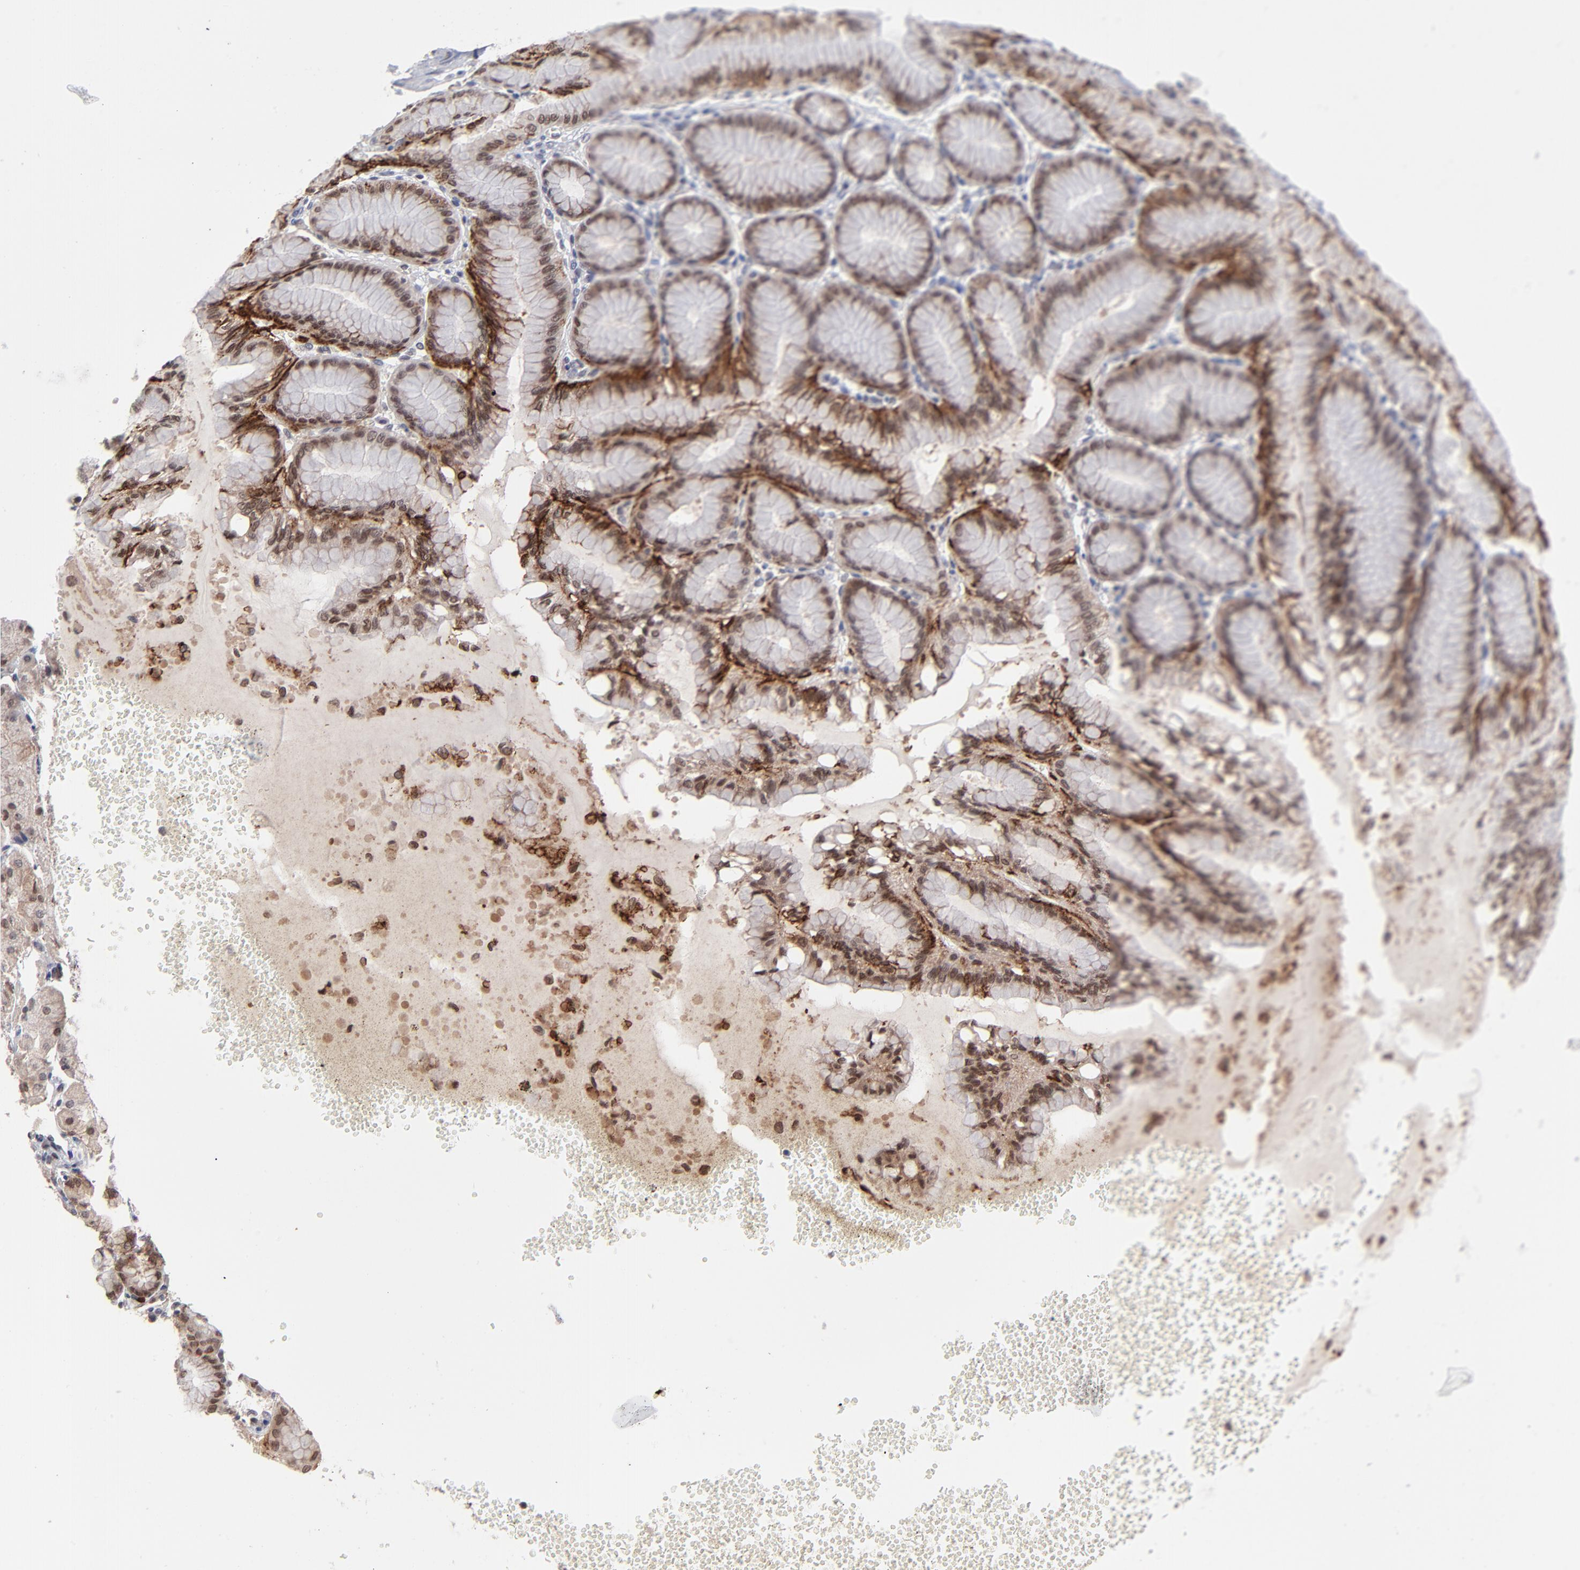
{"staining": {"intensity": "strong", "quantity": ">75%", "location": "cytoplasmic/membranous,nuclear"}, "tissue": "stomach", "cell_type": "Glandular cells", "image_type": "normal", "snomed": [{"axis": "morphology", "description": "Normal tissue, NOS"}, {"axis": "topography", "description": "Stomach"}, {"axis": "topography", "description": "Stomach, lower"}], "caption": "Stomach stained for a protein (brown) displays strong cytoplasmic/membranous,nuclear positive expression in about >75% of glandular cells.", "gene": "ZNF419", "patient": {"sex": "male", "age": 76}}